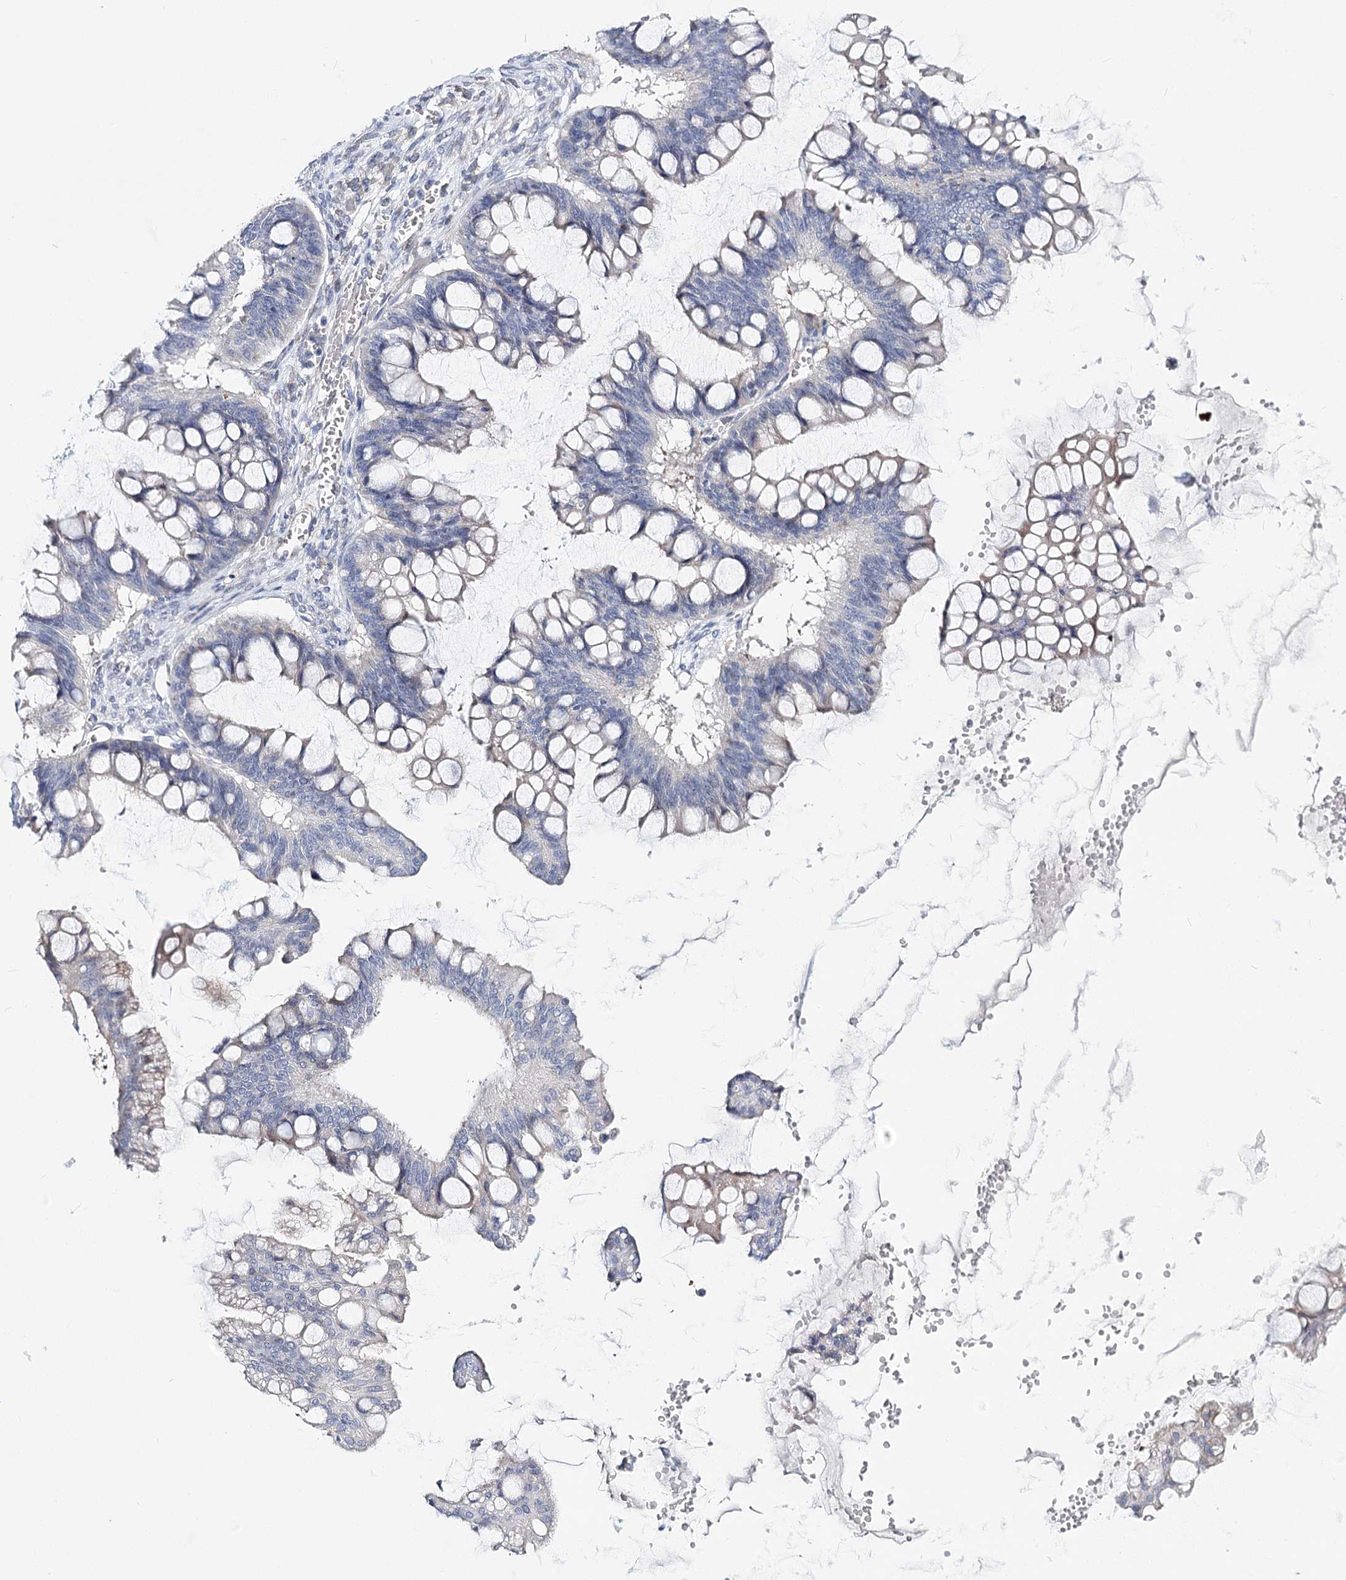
{"staining": {"intensity": "negative", "quantity": "none", "location": "none"}, "tissue": "ovarian cancer", "cell_type": "Tumor cells", "image_type": "cancer", "snomed": [{"axis": "morphology", "description": "Cystadenocarcinoma, mucinous, NOS"}, {"axis": "topography", "description": "Ovary"}], "caption": "An immunohistochemistry (IHC) histopathology image of ovarian cancer is shown. There is no staining in tumor cells of ovarian cancer.", "gene": "TEX12", "patient": {"sex": "female", "age": 73}}